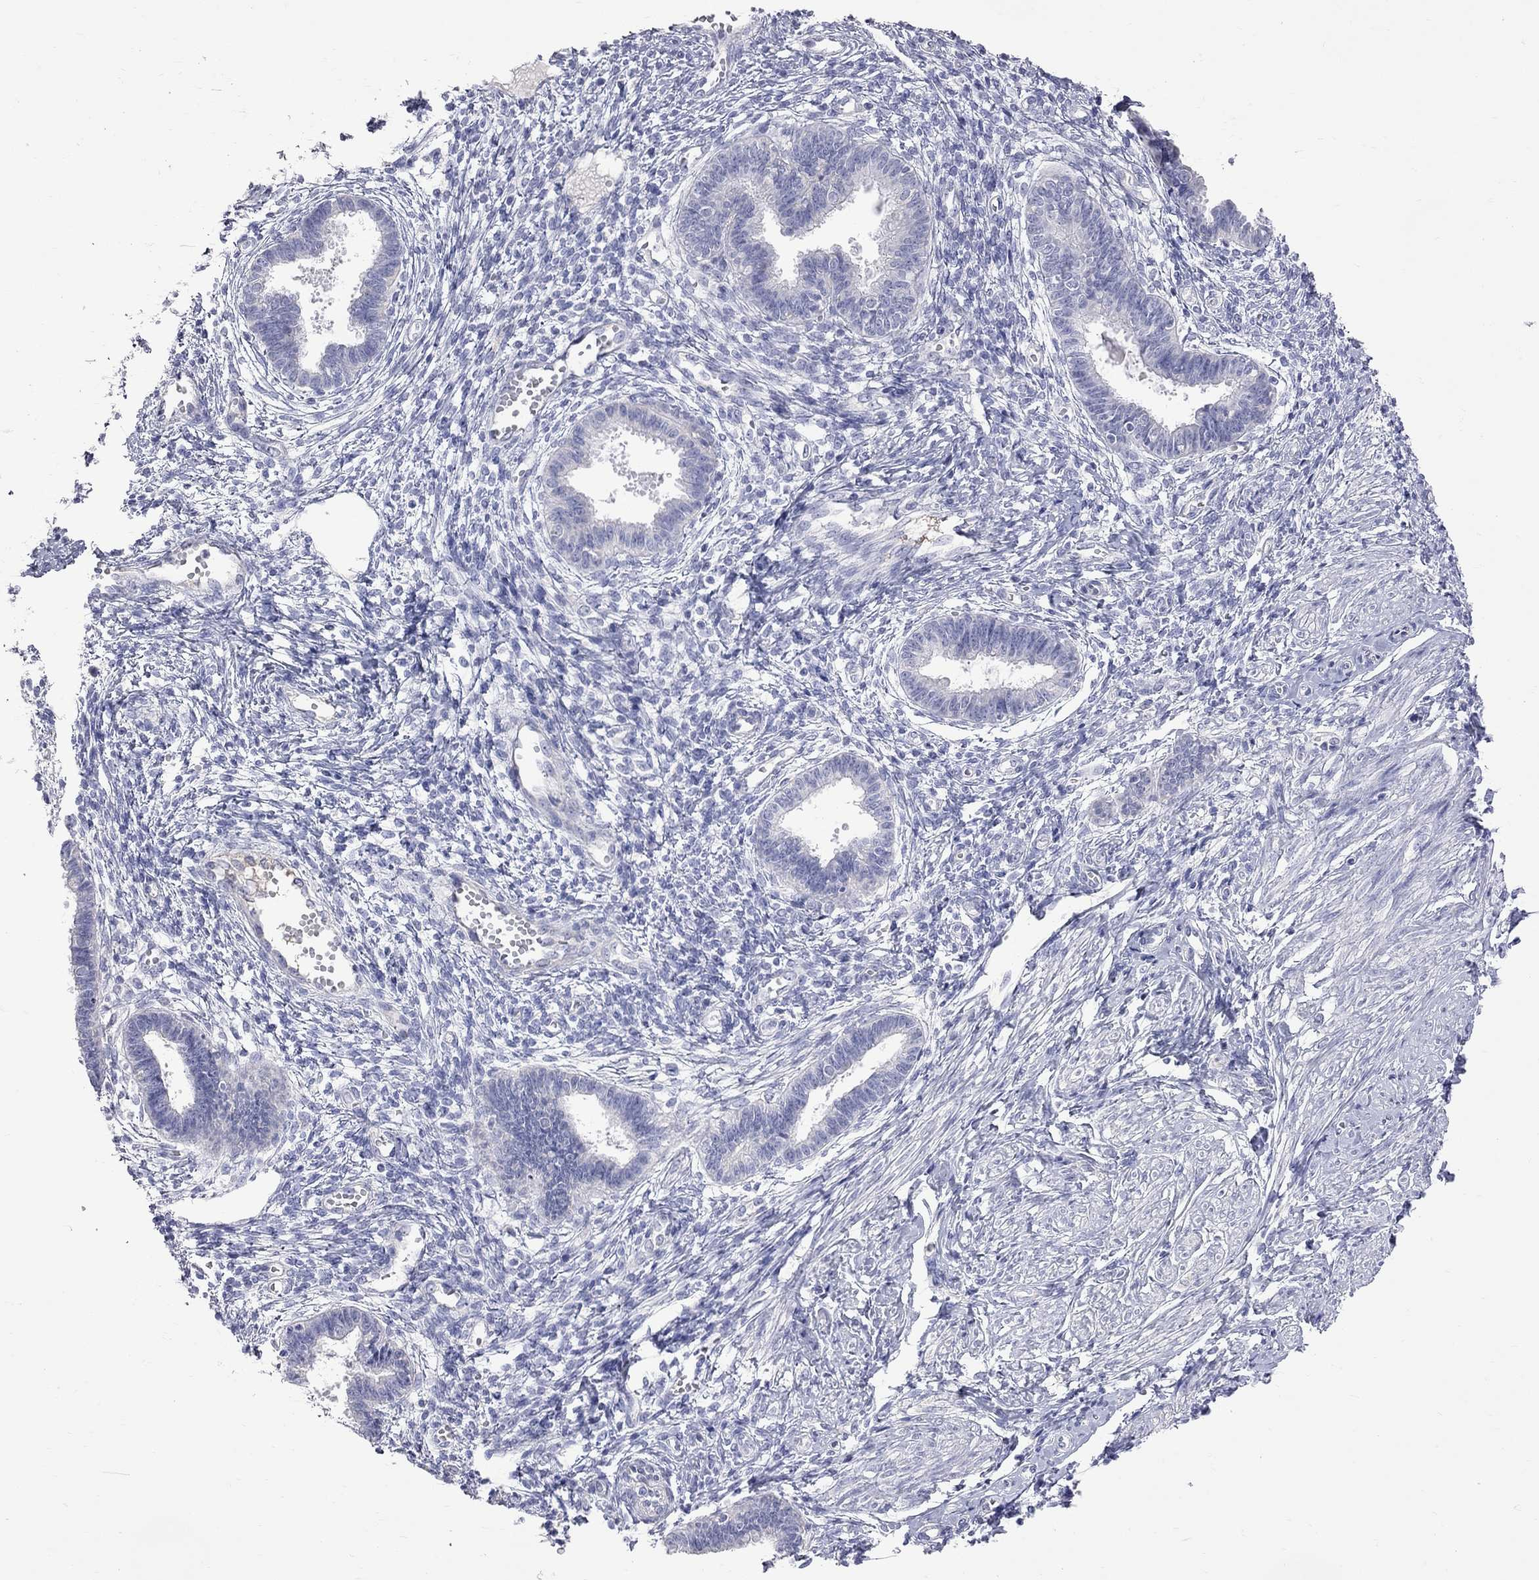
{"staining": {"intensity": "negative", "quantity": "none", "location": "none"}, "tissue": "endometrium", "cell_type": "Cells in endometrial stroma", "image_type": "normal", "snomed": [{"axis": "morphology", "description": "Normal tissue, NOS"}, {"axis": "topography", "description": "Cervix"}, {"axis": "topography", "description": "Endometrium"}], "caption": "This is a micrograph of immunohistochemistry (IHC) staining of benign endometrium, which shows no staining in cells in endometrial stroma.", "gene": "KCND2", "patient": {"sex": "female", "age": 37}}